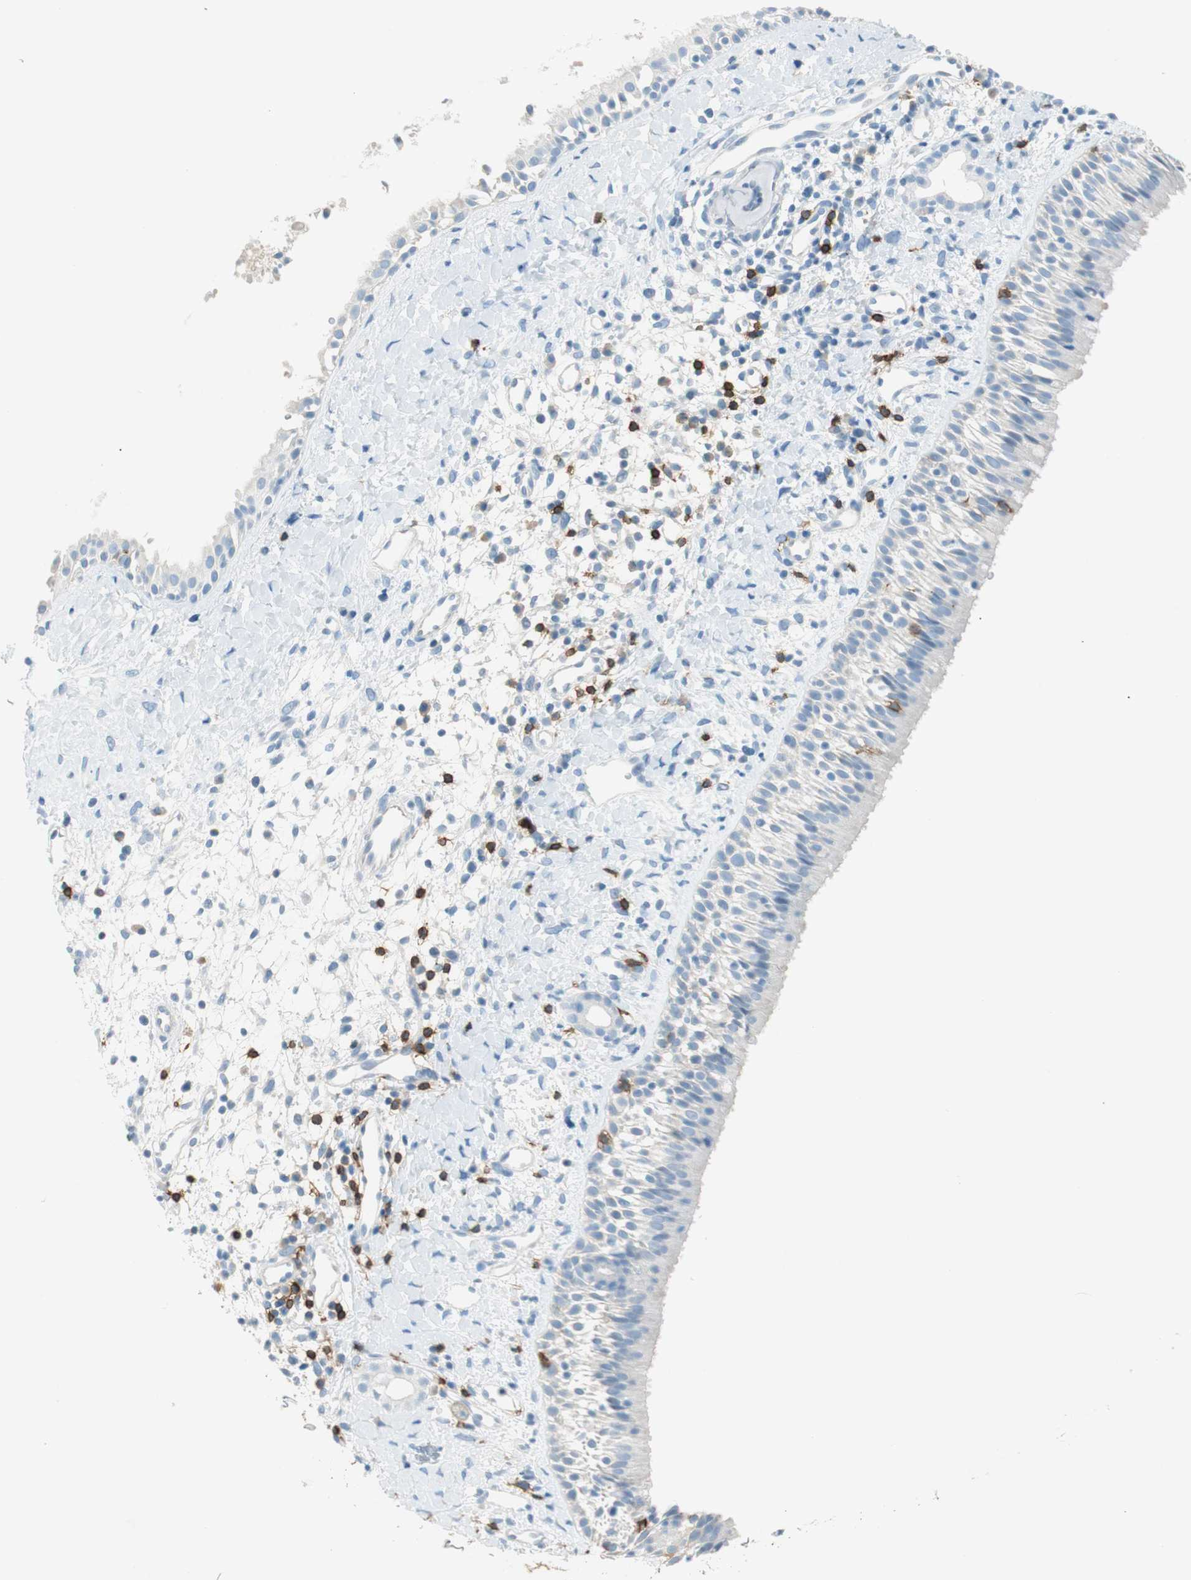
{"staining": {"intensity": "negative", "quantity": "none", "location": "none"}, "tissue": "nasopharynx", "cell_type": "Respiratory epithelial cells", "image_type": "normal", "snomed": [{"axis": "morphology", "description": "Normal tissue, NOS"}, {"axis": "topography", "description": "Nasopharynx"}], "caption": "Immunohistochemistry (IHC) histopathology image of benign nasopharynx stained for a protein (brown), which exhibits no staining in respiratory epithelial cells. The staining is performed using DAB (3,3'-diaminobenzidine) brown chromogen with nuclei counter-stained in using hematoxylin.", "gene": "TNFRSF13C", "patient": {"sex": "male", "age": 22}}